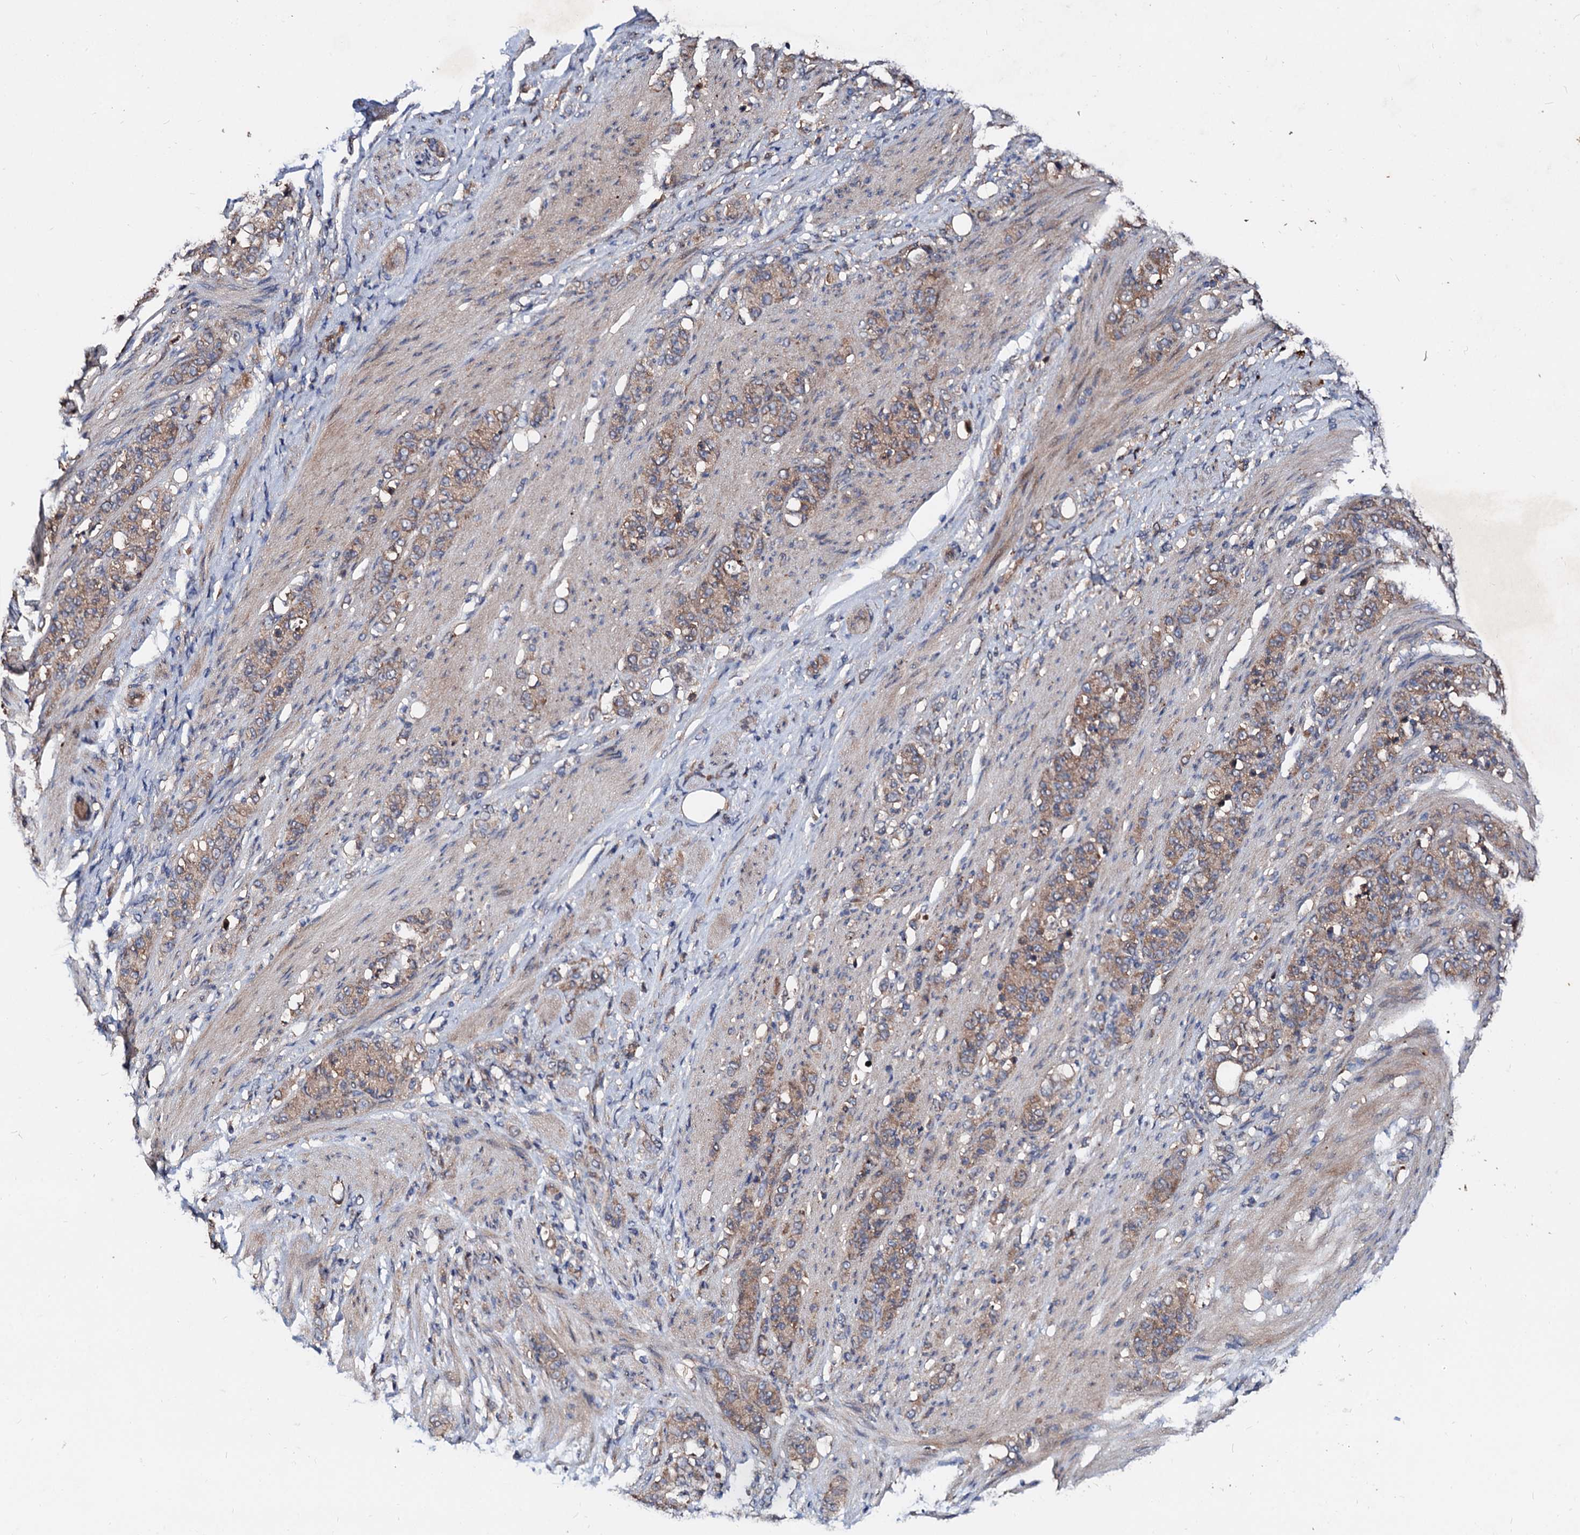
{"staining": {"intensity": "weak", "quantity": ">75%", "location": "cytoplasmic/membranous"}, "tissue": "stomach cancer", "cell_type": "Tumor cells", "image_type": "cancer", "snomed": [{"axis": "morphology", "description": "Adenocarcinoma, NOS"}, {"axis": "topography", "description": "Stomach"}], "caption": "Stomach cancer was stained to show a protein in brown. There is low levels of weak cytoplasmic/membranous staining in about >75% of tumor cells. The staining was performed using DAB, with brown indicating positive protein expression. Nuclei are stained blue with hematoxylin.", "gene": "EXTL1", "patient": {"sex": "female", "age": 79}}